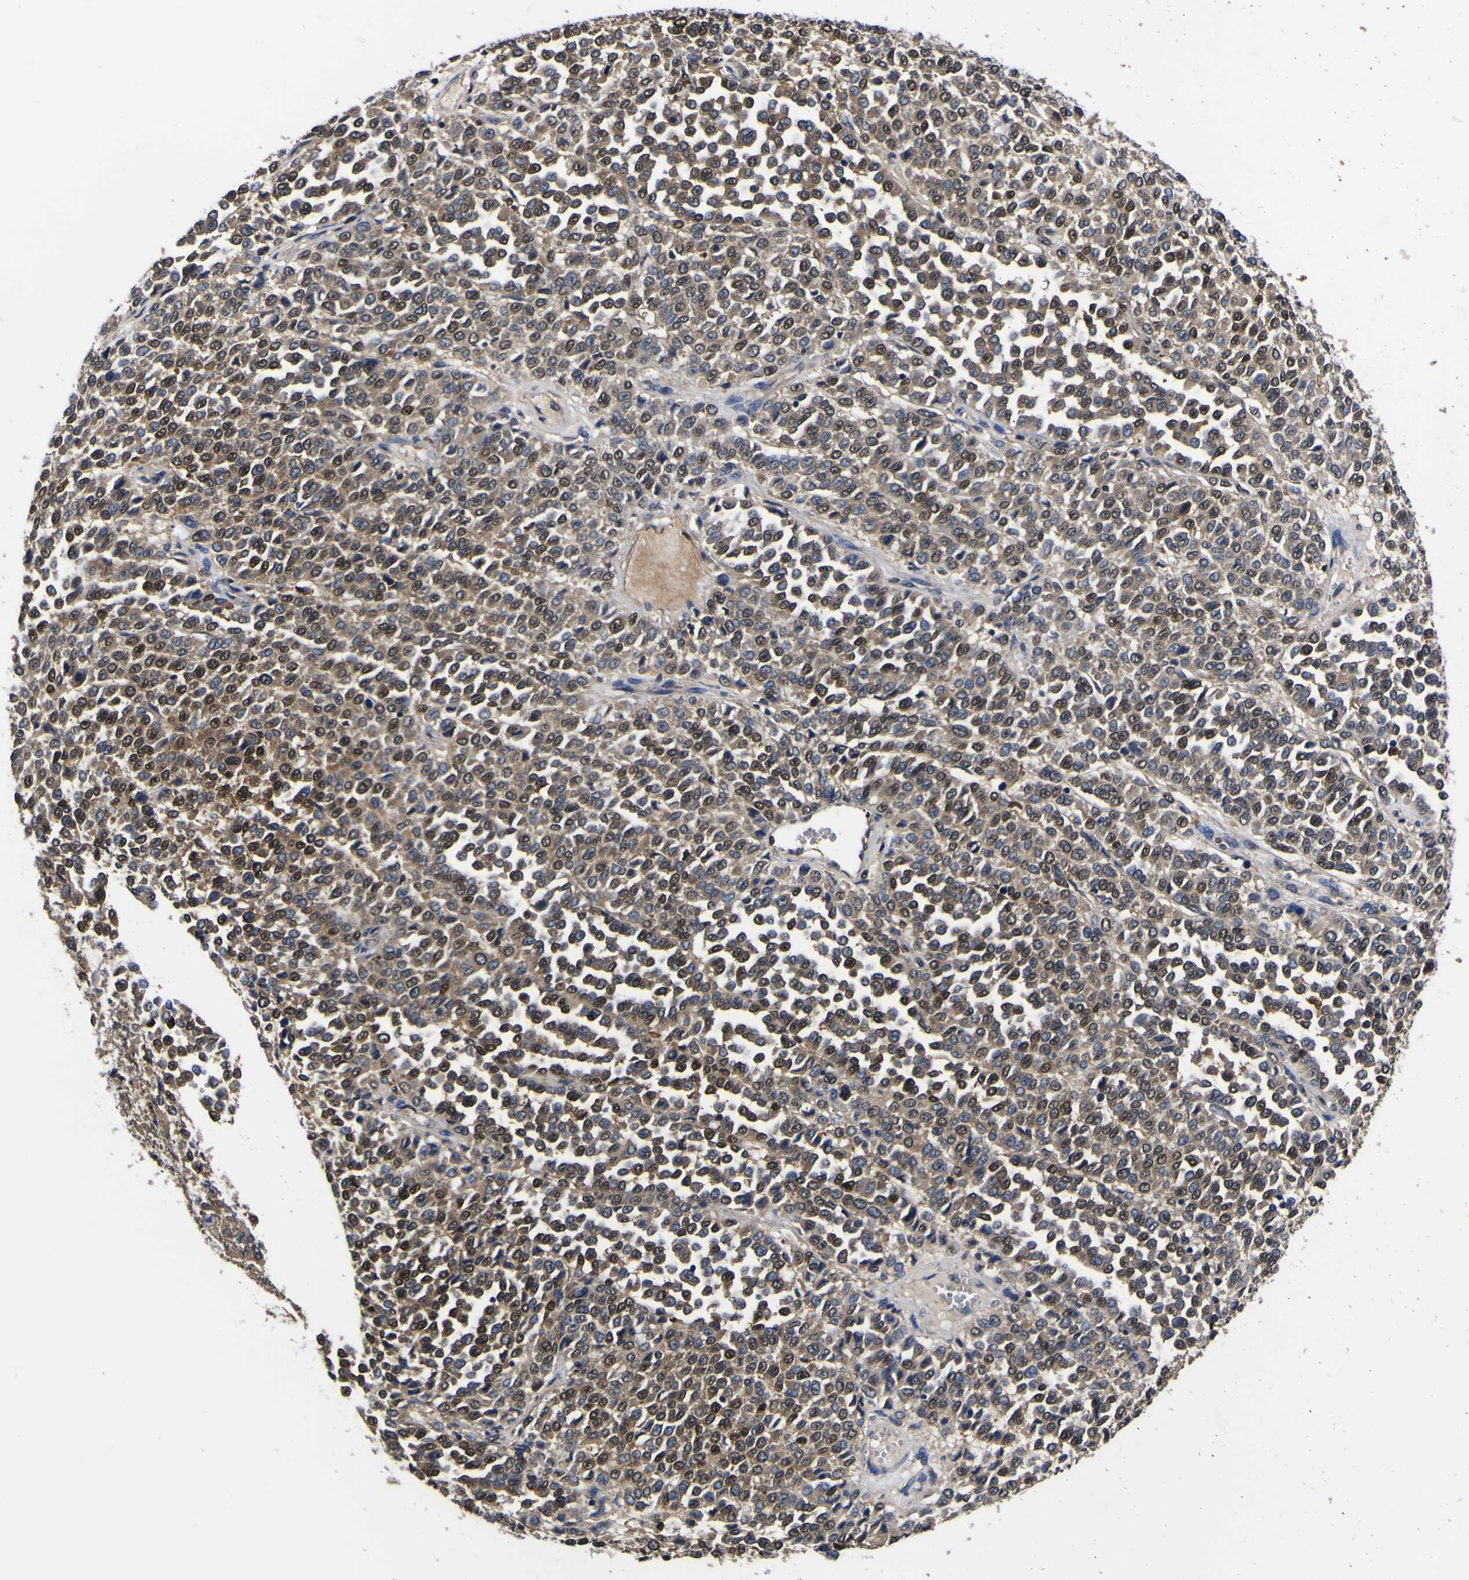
{"staining": {"intensity": "moderate", "quantity": ">75%", "location": "cytoplasmic/membranous,nuclear"}, "tissue": "melanoma", "cell_type": "Tumor cells", "image_type": "cancer", "snomed": [{"axis": "morphology", "description": "Malignant melanoma, Metastatic site"}, {"axis": "topography", "description": "Pancreas"}], "caption": "Immunohistochemistry (IHC) (DAB) staining of melanoma displays moderate cytoplasmic/membranous and nuclear protein positivity in approximately >75% of tumor cells.", "gene": "FAM110B", "patient": {"sex": "female", "age": 30}}